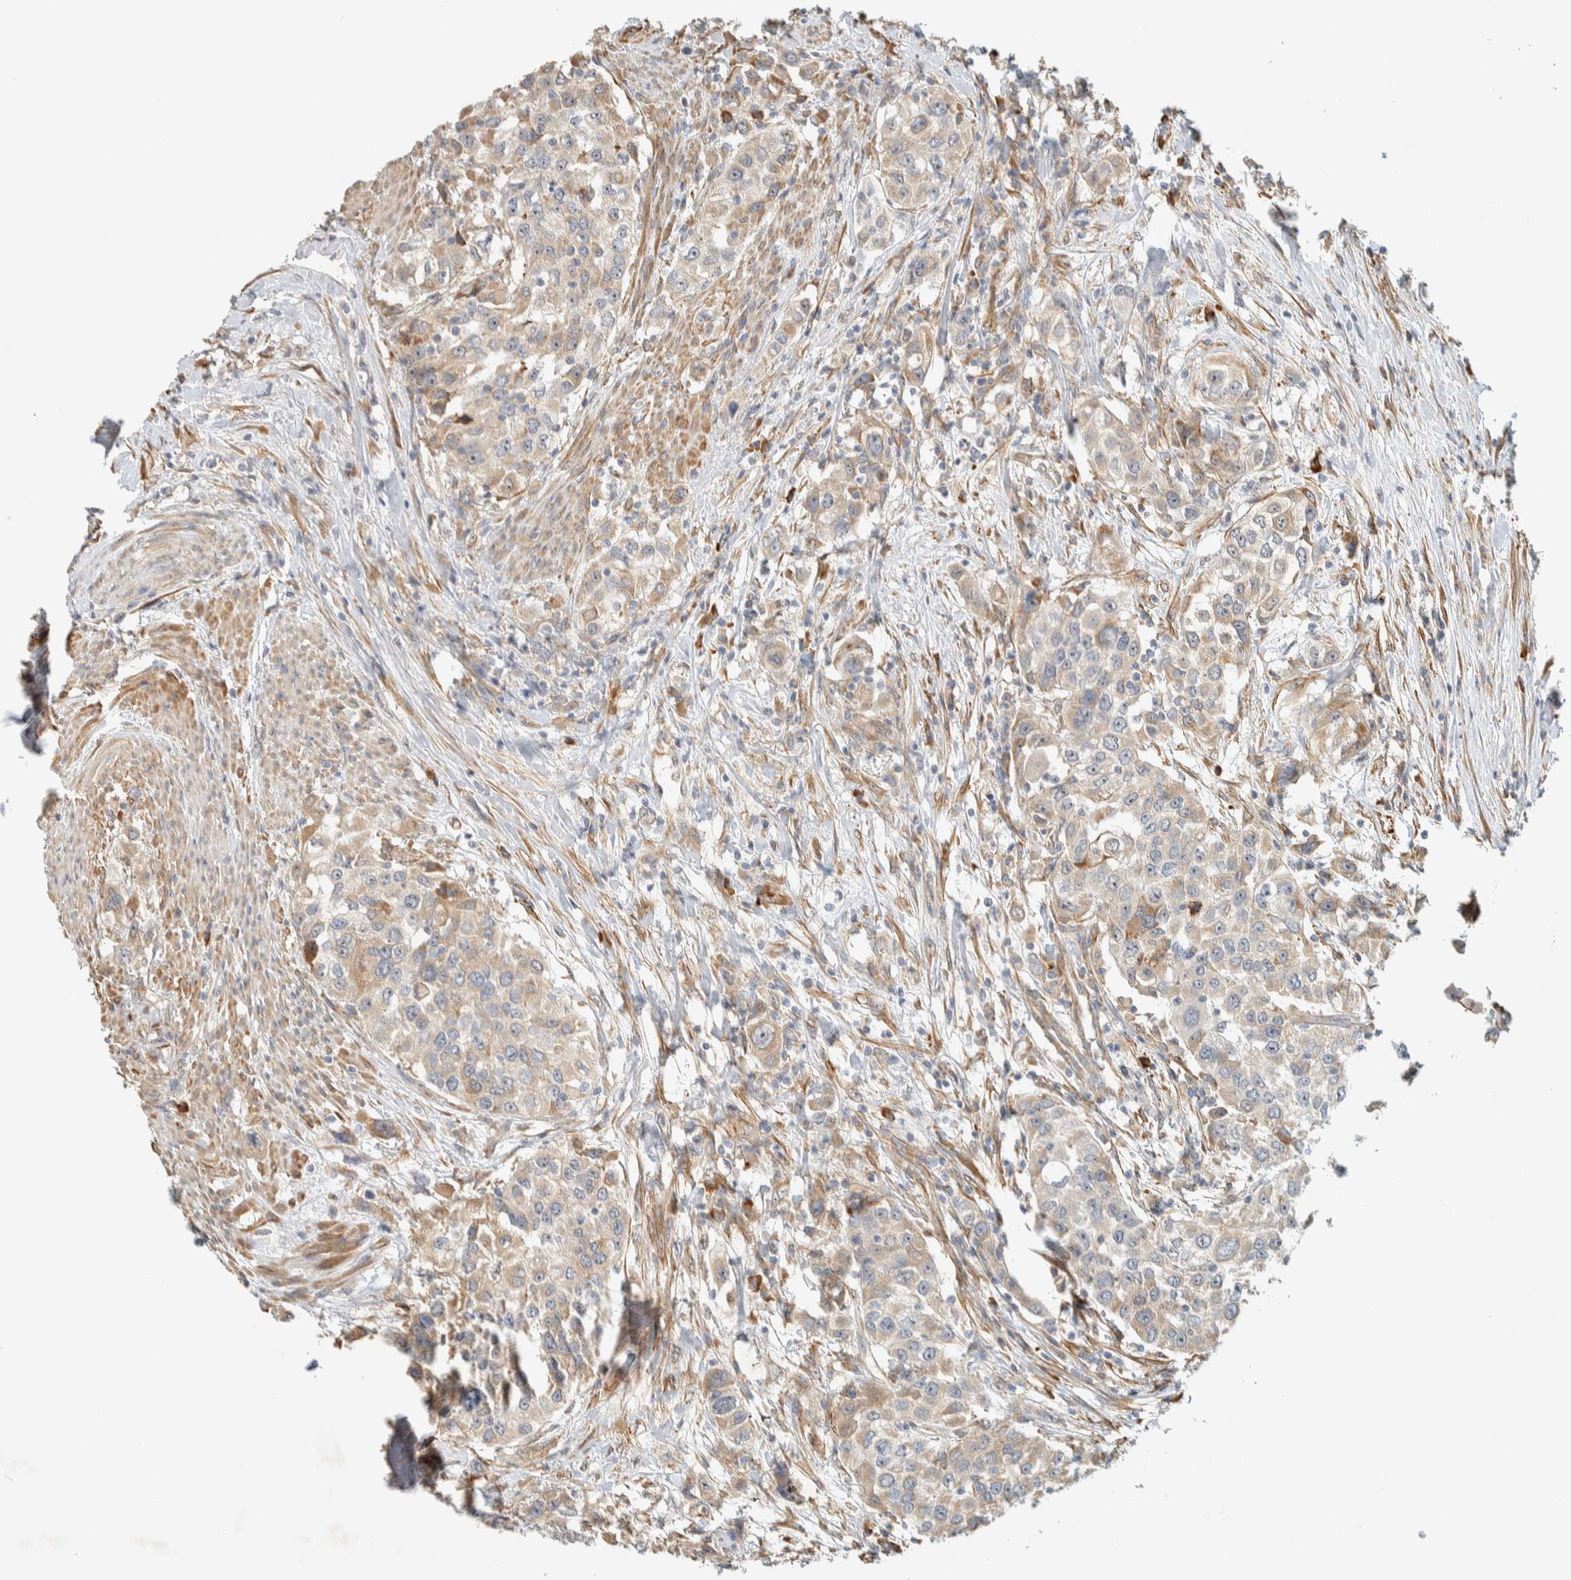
{"staining": {"intensity": "weak", "quantity": ">75%", "location": "cytoplasmic/membranous"}, "tissue": "urothelial cancer", "cell_type": "Tumor cells", "image_type": "cancer", "snomed": [{"axis": "morphology", "description": "Urothelial carcinoma, High grade"}, {"axis": "topography", "description": "Urinary bladder"}], "caption": "IHC of human high-grade urothelial carcinoma shows low levels of weak cytoplasmic/membranous expression in approximately >75% of tumor cells.", "gene": "KLHL40", "patient": {"sex": "female", "age": 80}}